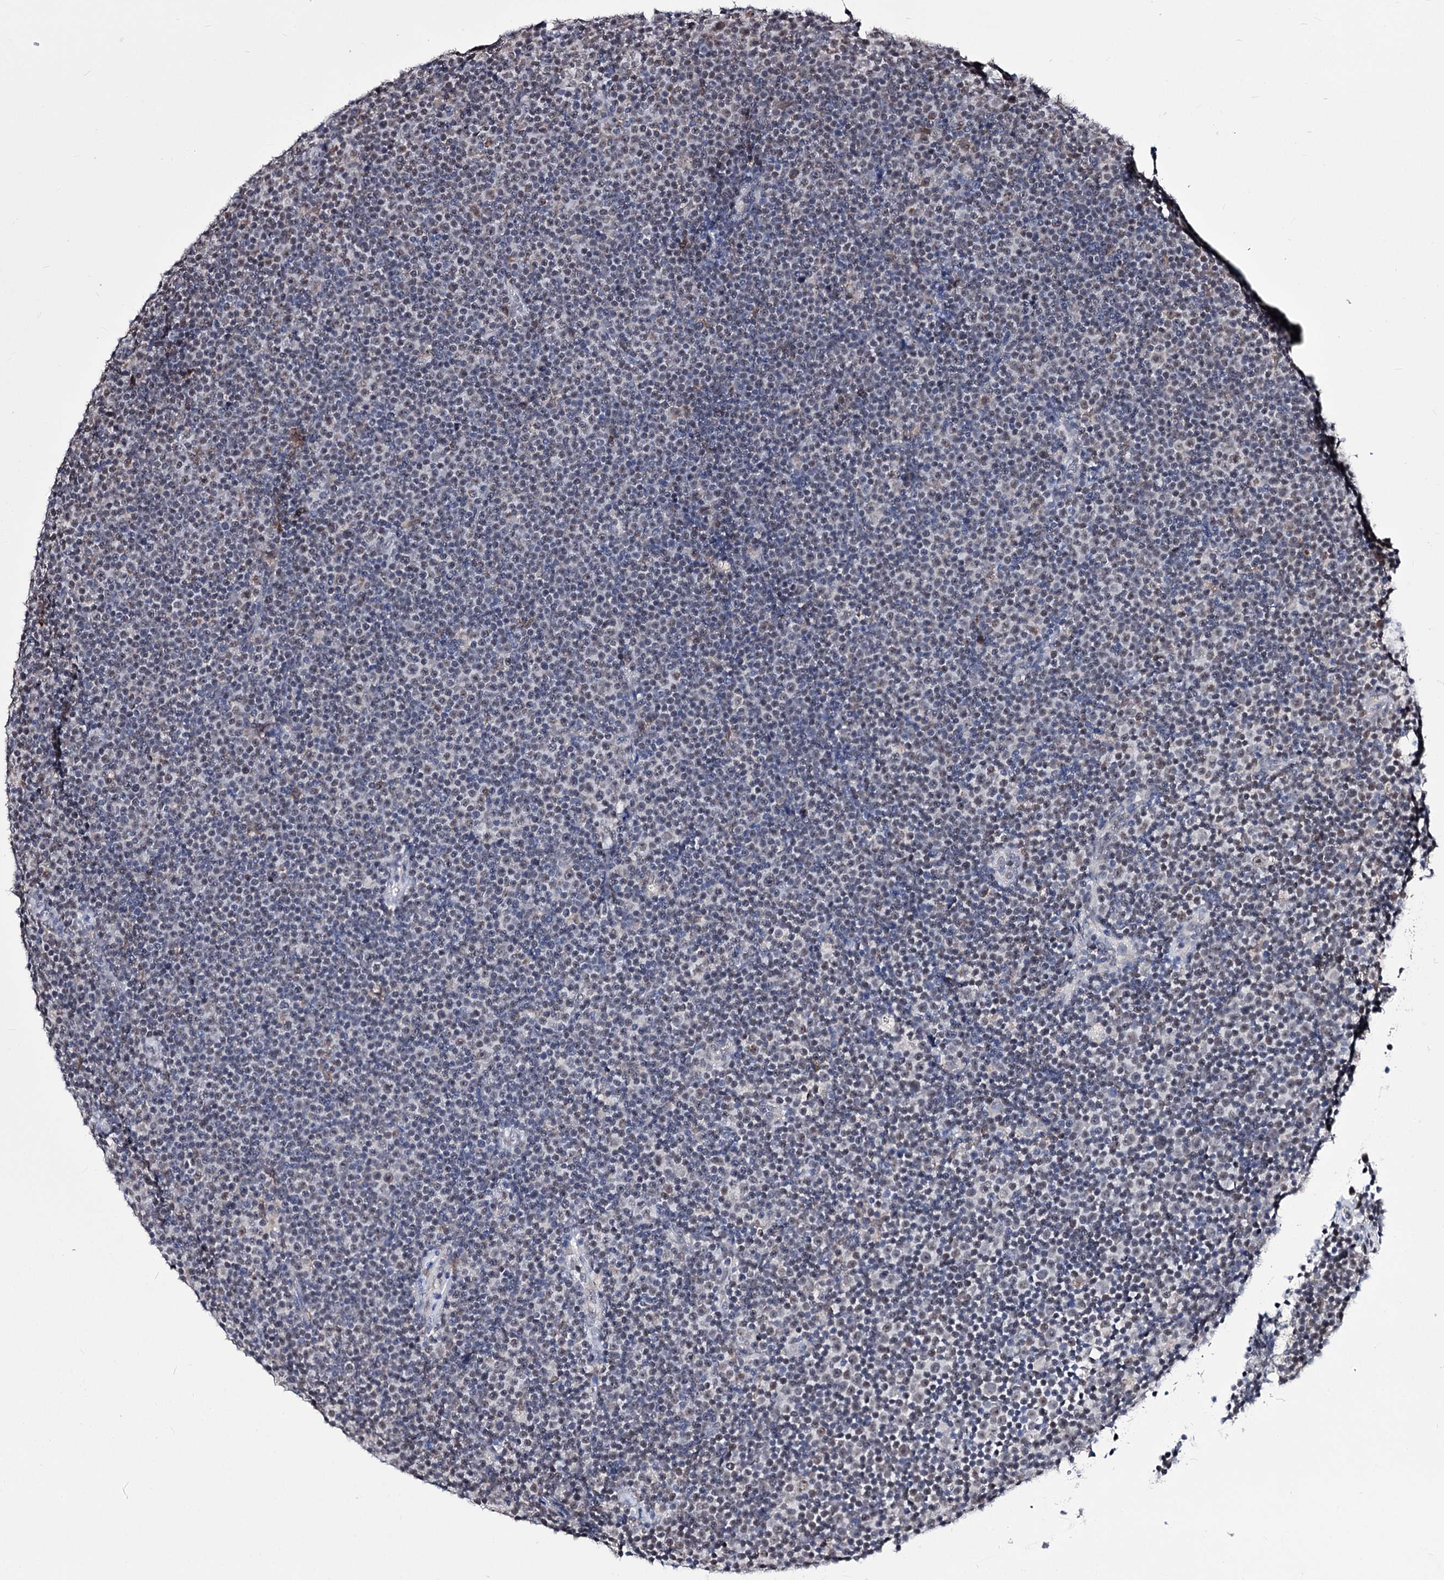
{"staining": {"intensity": "weak", "quantity": "<25%", "location": "nuclear"}, "tissue": "lymphoma", "cell_type": "Tumor cells", "image_type": "cancer", "snomed": [{"axis": "morphology", "description": "Malignant lymphoma, non-Hodgkin's type, Low grade"}, {"axis": "topography", "description": "Lymph node"}], "caption": "Immunohistochemical staining of lymphoma shows no significant expression in tumor cells.", "gene": "PPRC1", "patient": {"sex": "female", "age": 67}}